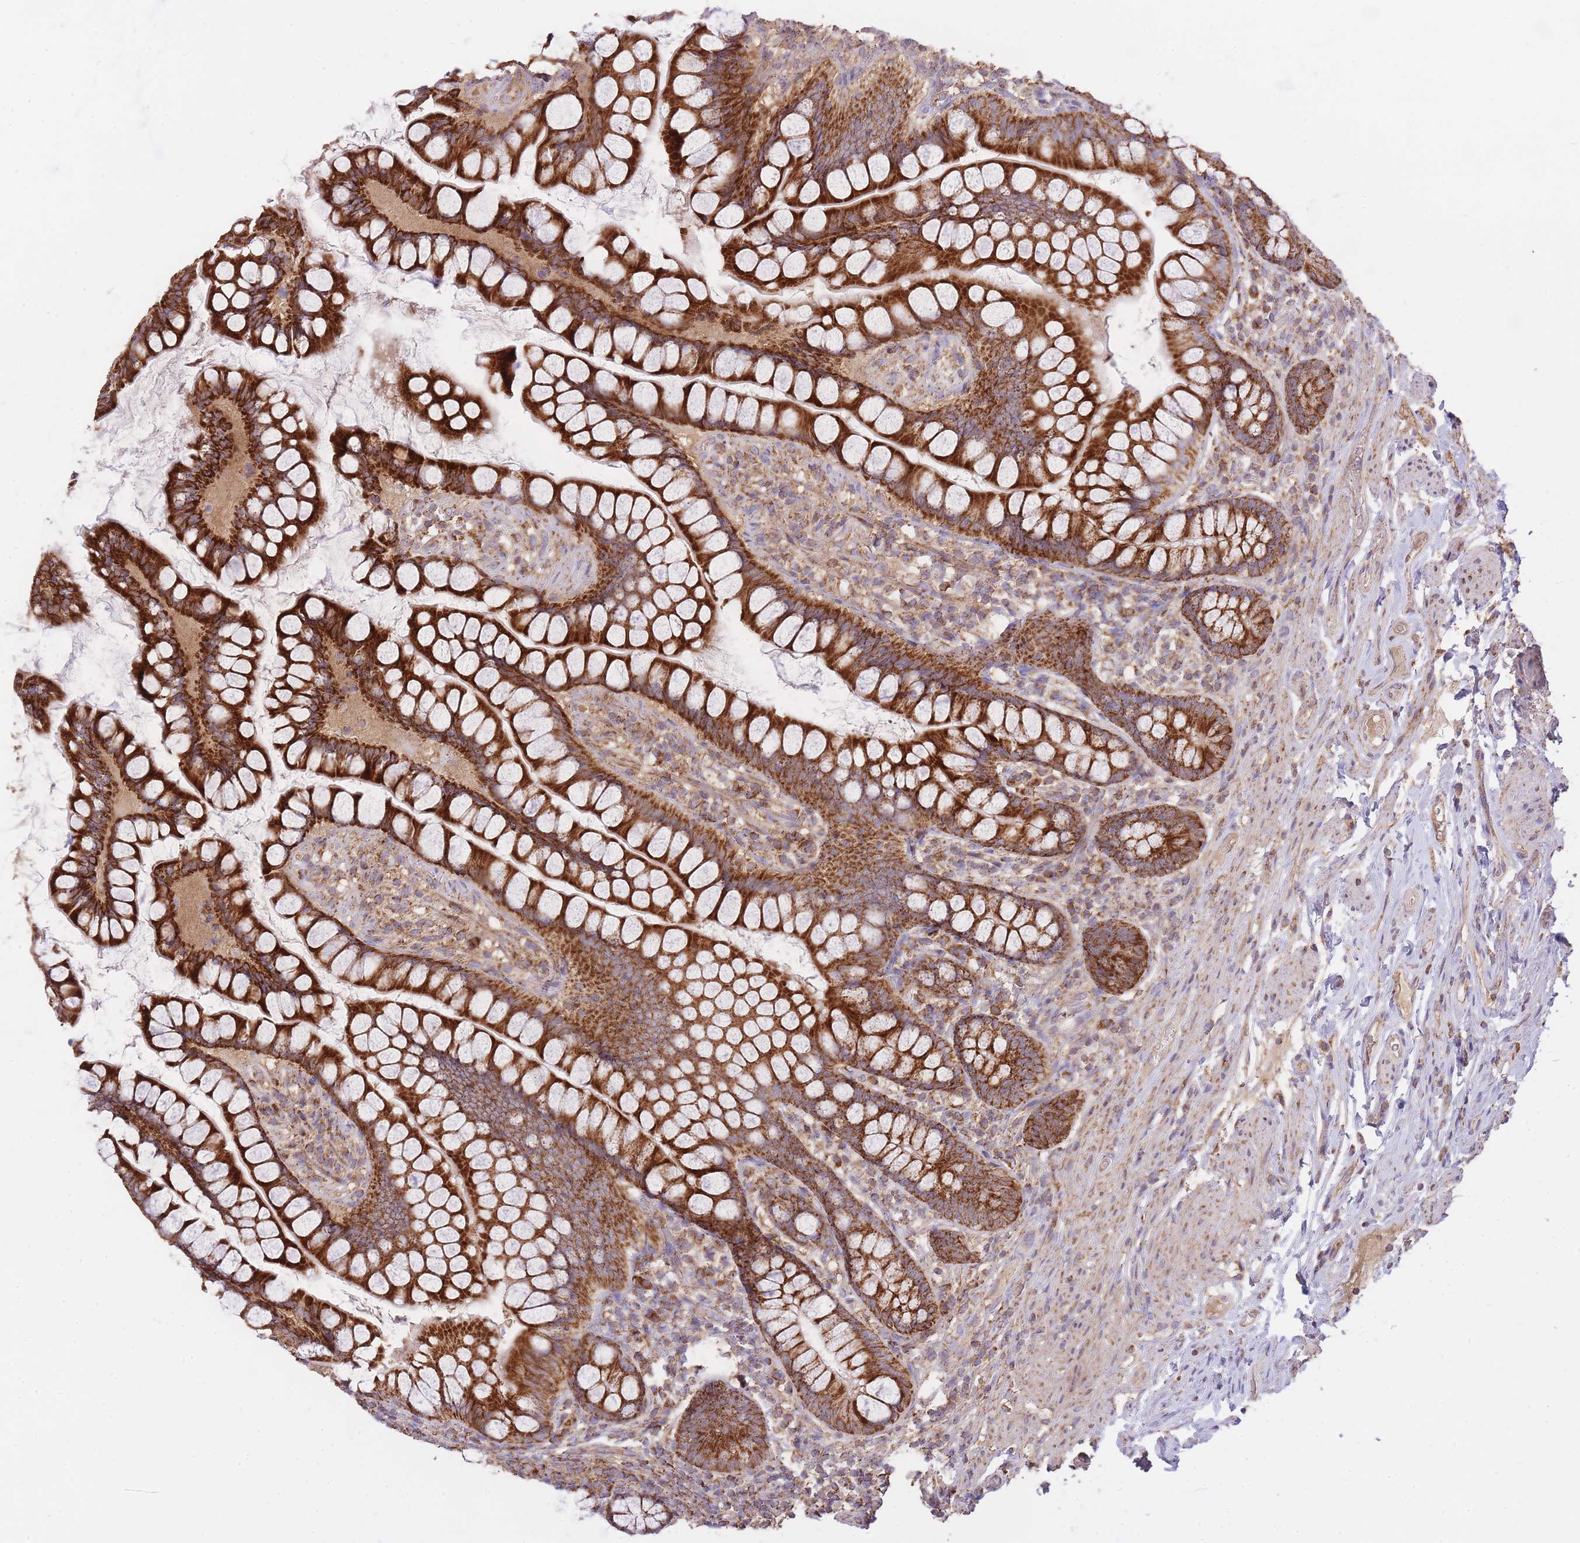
{"staining": {"intensity": "strong", "quantity": ">75%", "location": "cytoplasmic/membranous"}, "tissue": "small intestine", "cell_type": "Glandular cells", "image_type": "normal", "snomed": [{"axis": "morphology", "description": "Normal tissue, NOS"}, {"axis": "topography", "description": "Small intestine"}], "caption": "Small intestine stained with a brown dye reveals strong cytoplasmic/membranous positive staining in about >75% of glandular cells.", "gene": "PREP", "patient": {"sex": "male", "age": 70}}